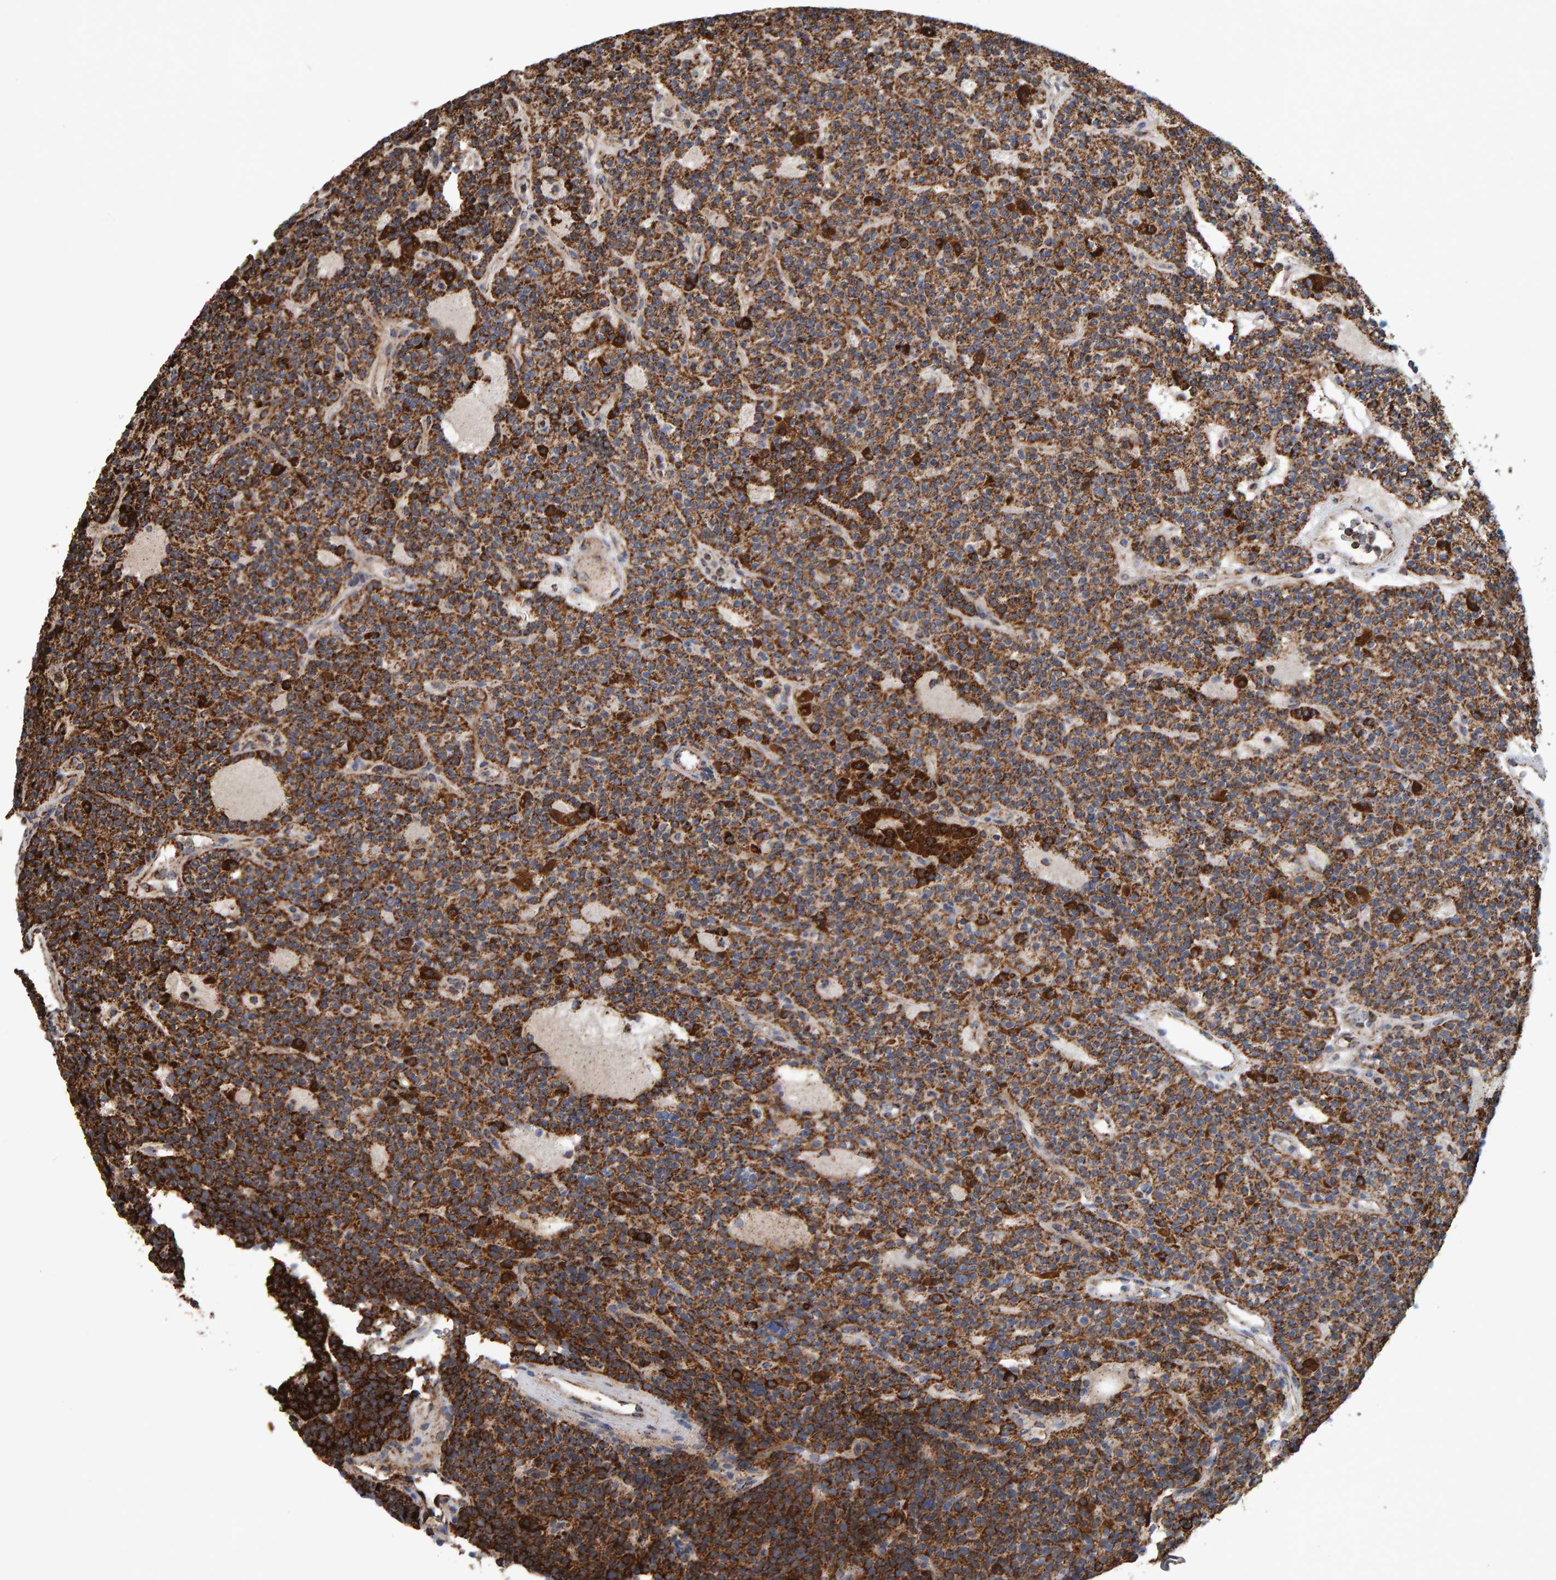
{"staining": {"intensity": "strong", "quantity": "25%-75%", "location": "cytoplasmic/membranous"}, "tissue": "parathyroid gland", "cell_type": "Glandular cells", "image_type": "normal", "snomed": [{"axis": "morphology", "description": "Normal tissue, NOS"}, {"axis": "topography", "description": "Parathyroid gland"}], "caption": "Immunohistochemical staining of unremarkable human parathyroid gland demonstrates high levels of strong cytoplasmic/membranous expression in approximately 25%-75% of glandular cells.", "gene": "MRPL45", "patient": {"sex": "male", "age": 75}}